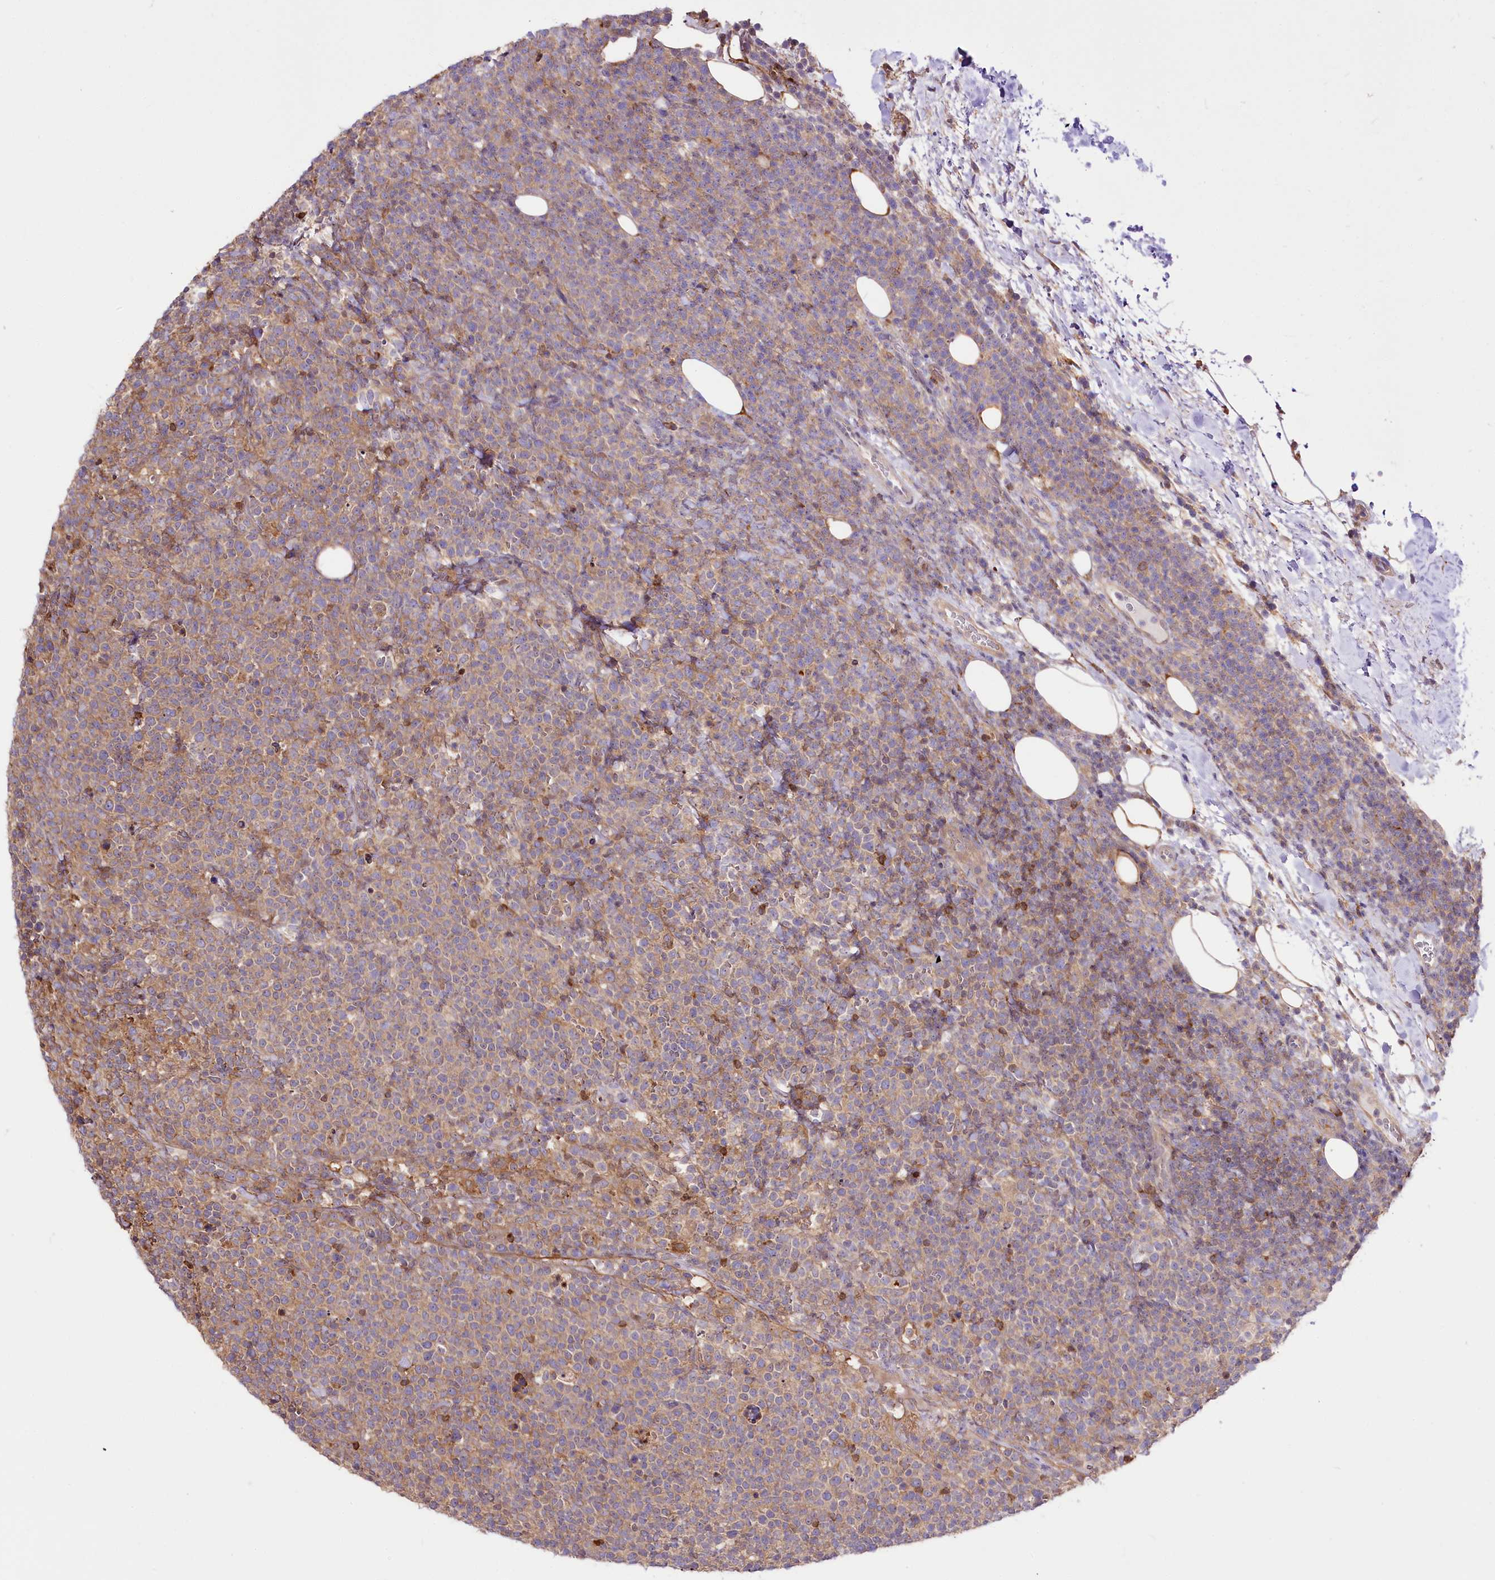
{"staining": {"intensity": "weak", "quantity": ">75%", "location": "cytoplasmic/membranous"}, "tissue": "lymphoma", "cell_type": "Tumor cells", "image_type": "cancer", "snomed": [{"axis": "morphology", "description": "Malignant lymphoma, non-Hodgkin's type, High grade"}, {"axis": "topography", "description": "Lymph node"}], "caption": "Immunohistochemistry (IHC) staining of malignant lymphoma, non-Hodgkin's type (high-grade), which reveals low levels of weak cytoplasmic/membranous expression in approximately >75% of tumor cells indicating weak cytoplasmic/membranous protein expression. The staining was performed using DAB (3,3'-diaminobenzidine) (brown) for protein detection and nuclei were counterstained in hematoxylin (blue).", "gene": "UGP2", "patient": {"sex": "male", "age": 61}}